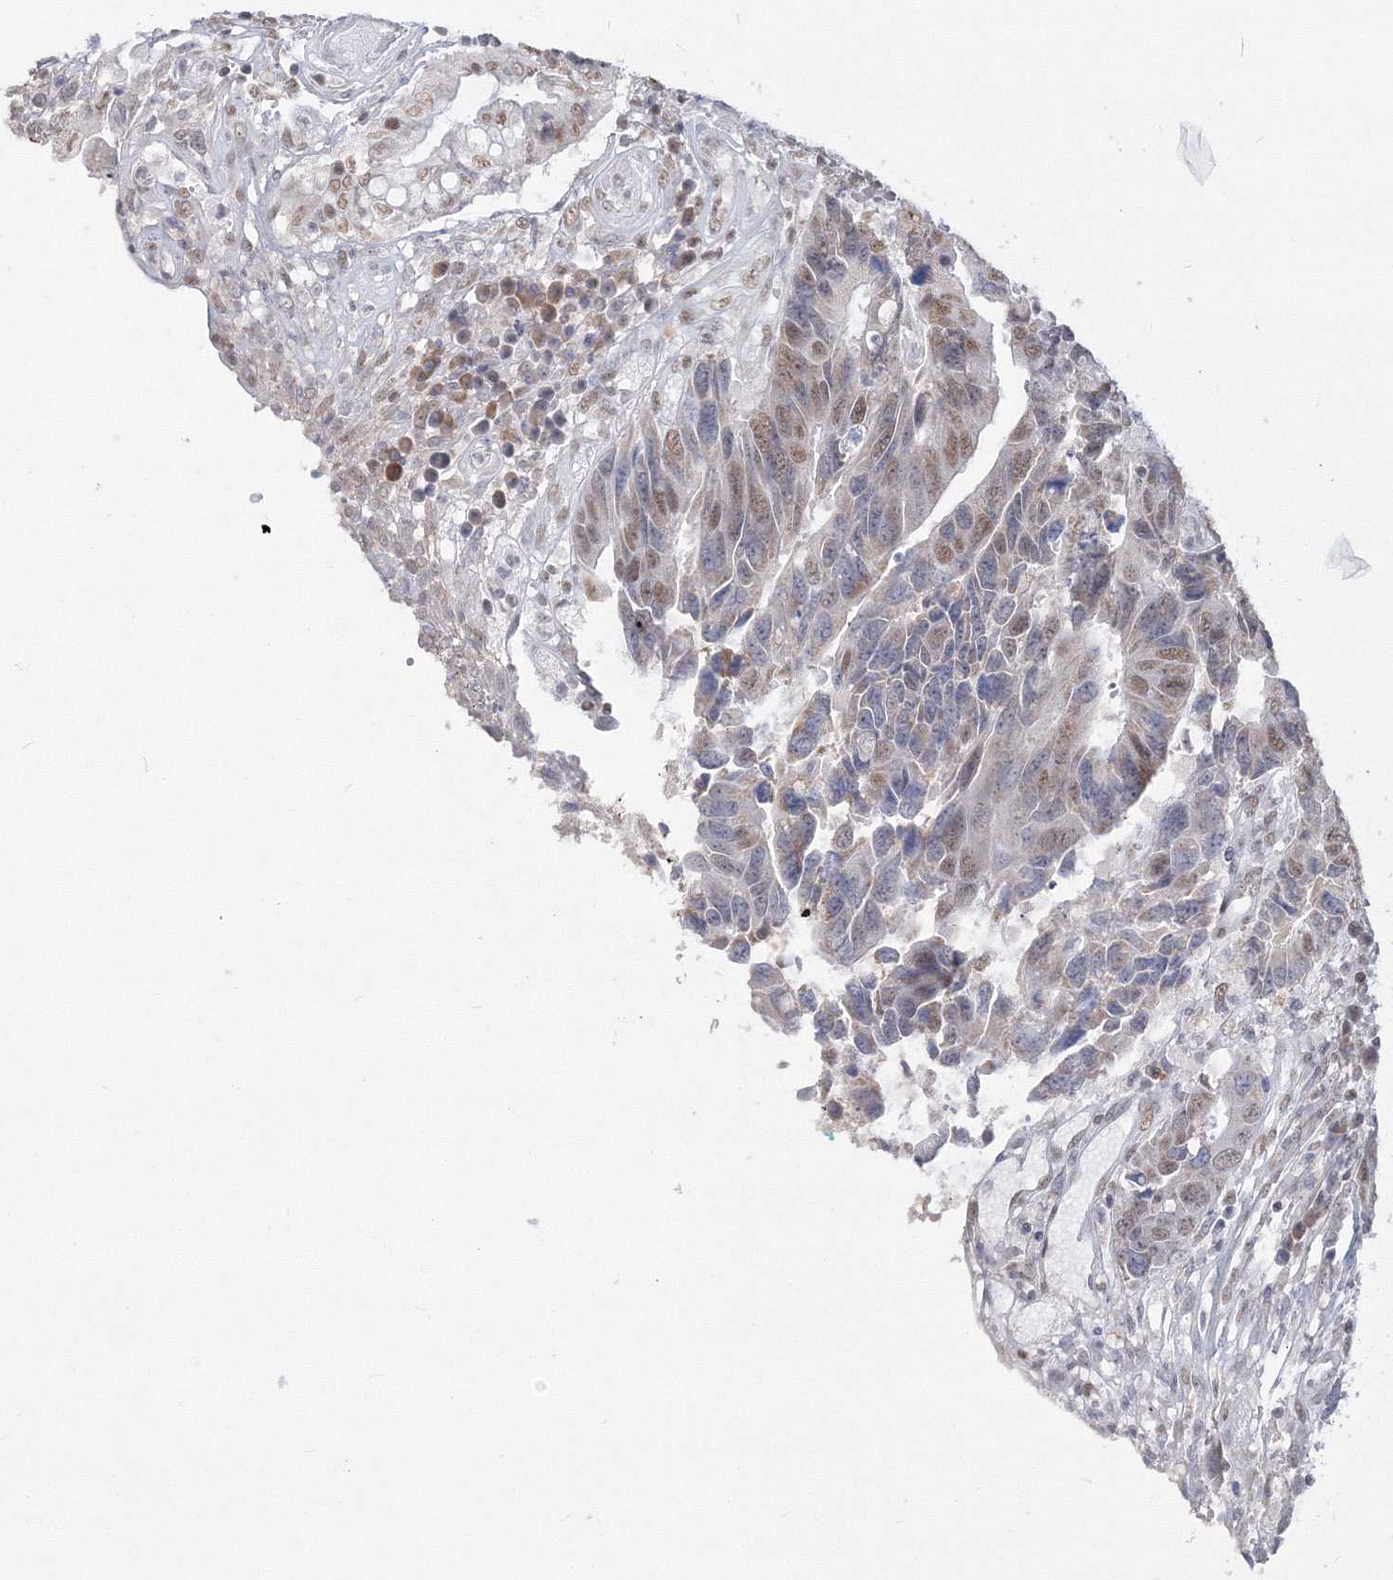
{"staining": {"intensity": "moderate", "quantity": "25%-75%", "location": "nuclear"}, "tissue": "colorectal cancer", "cell_type": "Tumor cells", "image_type": "cancer", "snomed": [{"axis": "morphology", "description": "Adenocarcinoma, NOS"}, {"axis": "topography", "description": "Rectum"}], "caption": "Human colorectal adenocarcinoma stained for a protein (brown) demonstrates moderate nuclear positive staining in approximately 25%-75% of tumor cells.", "gene": "PPP4R2", "patient": {"sex": "male", "age": 84}}